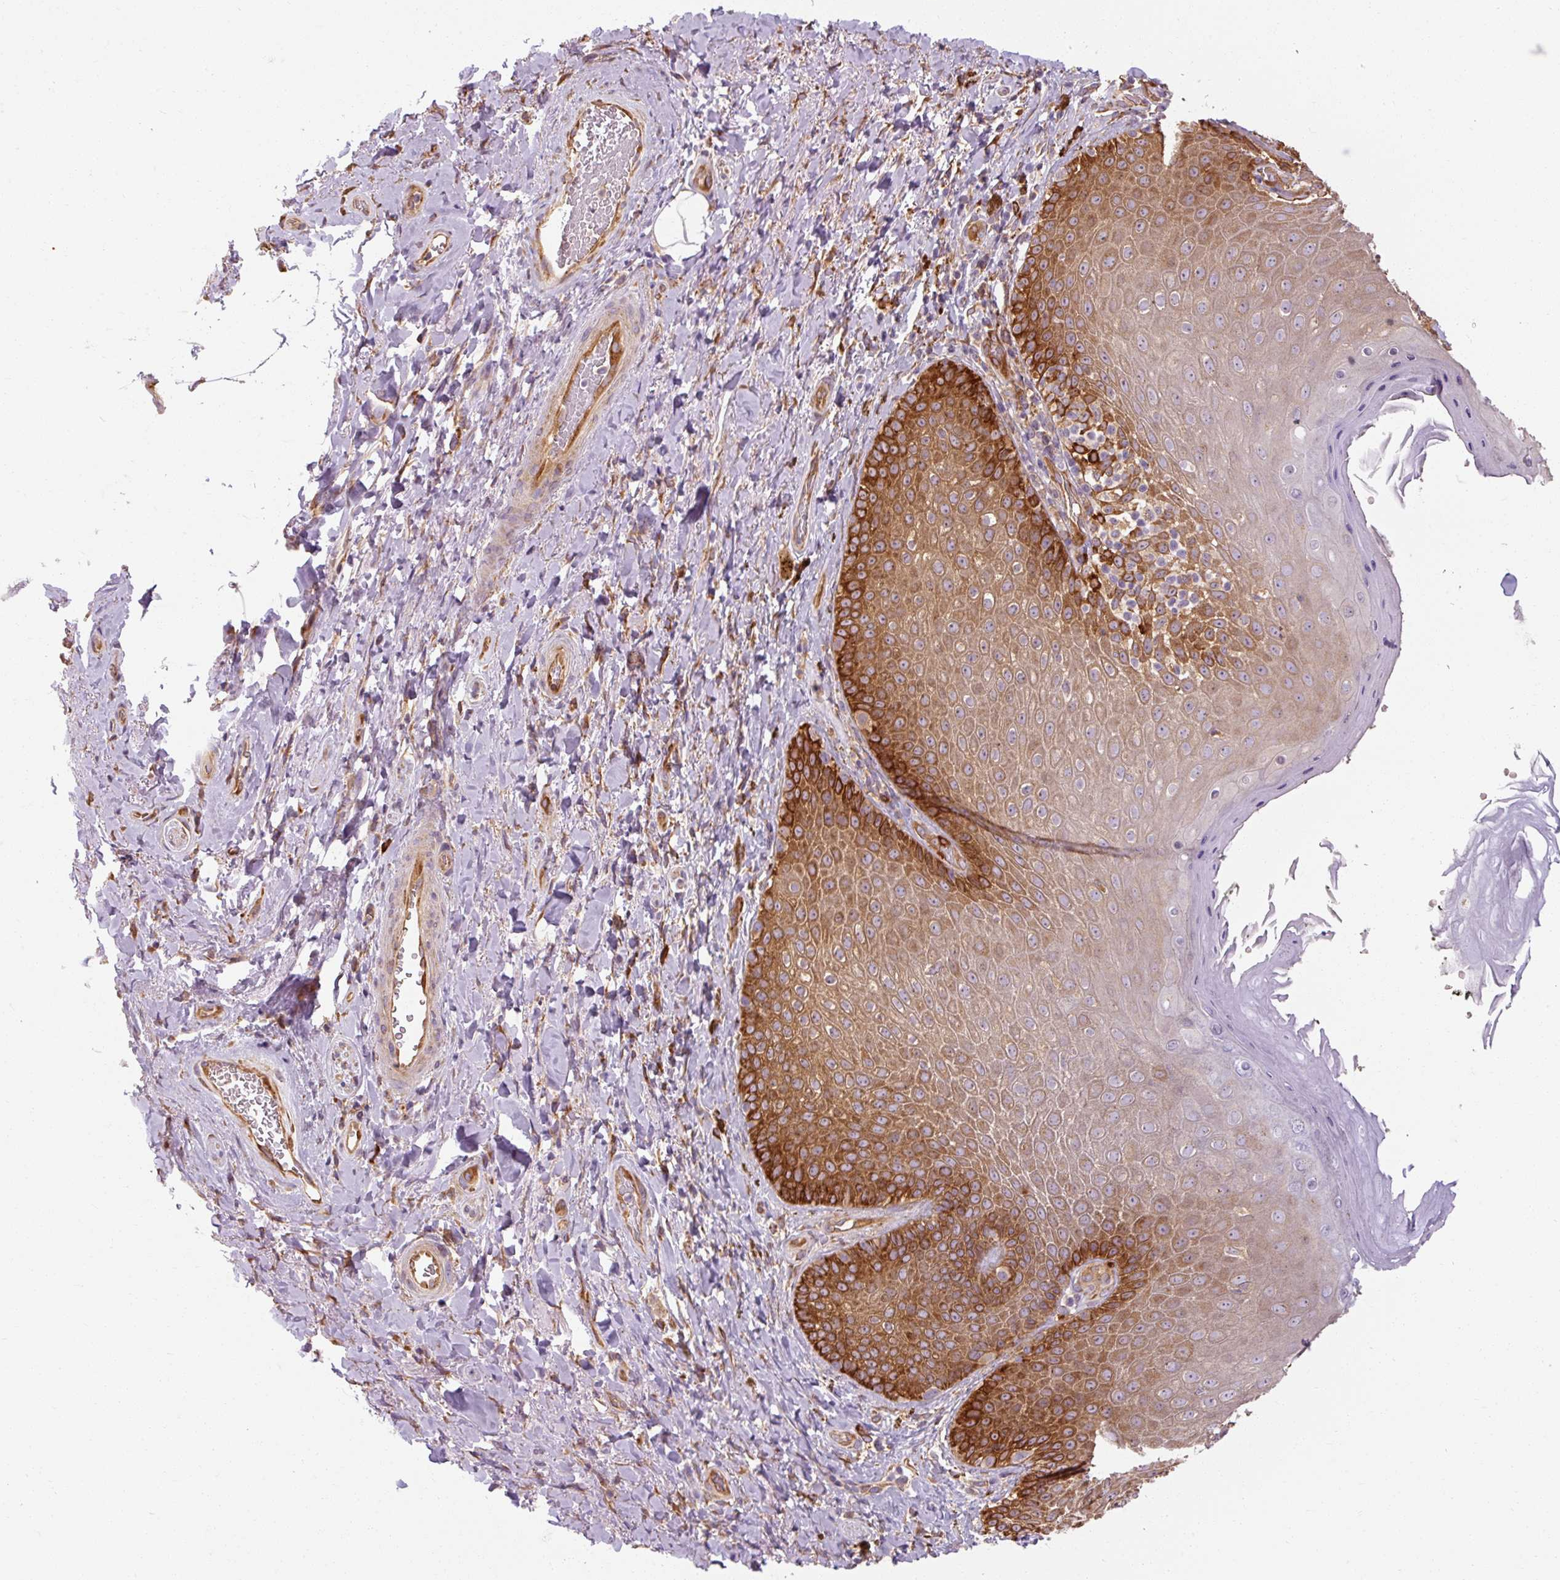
{"staining": {"intensity": "strong", "quantity": ">75%", "location": "cytoplasmic/membranous"}, "tissue": "skin", "cell_type": "Epidermal cells", "image_type": "normal", "snomed": [{"axis": "morphology", "description": "Normal tissue, NOS"}, {"axis": "topography", "description": "Anal"}, {"axis": "topography", "description": "Peripheral nerve tissue"}], "caption": "Immunohistochemical staining of benign human skin exhibits >75% levels of strong cytoplasmic/membranous protein staining in about >75% of epidermal cells.", "gene": "TBC1D4", "patient": {"sex": "male", "age": 53}}